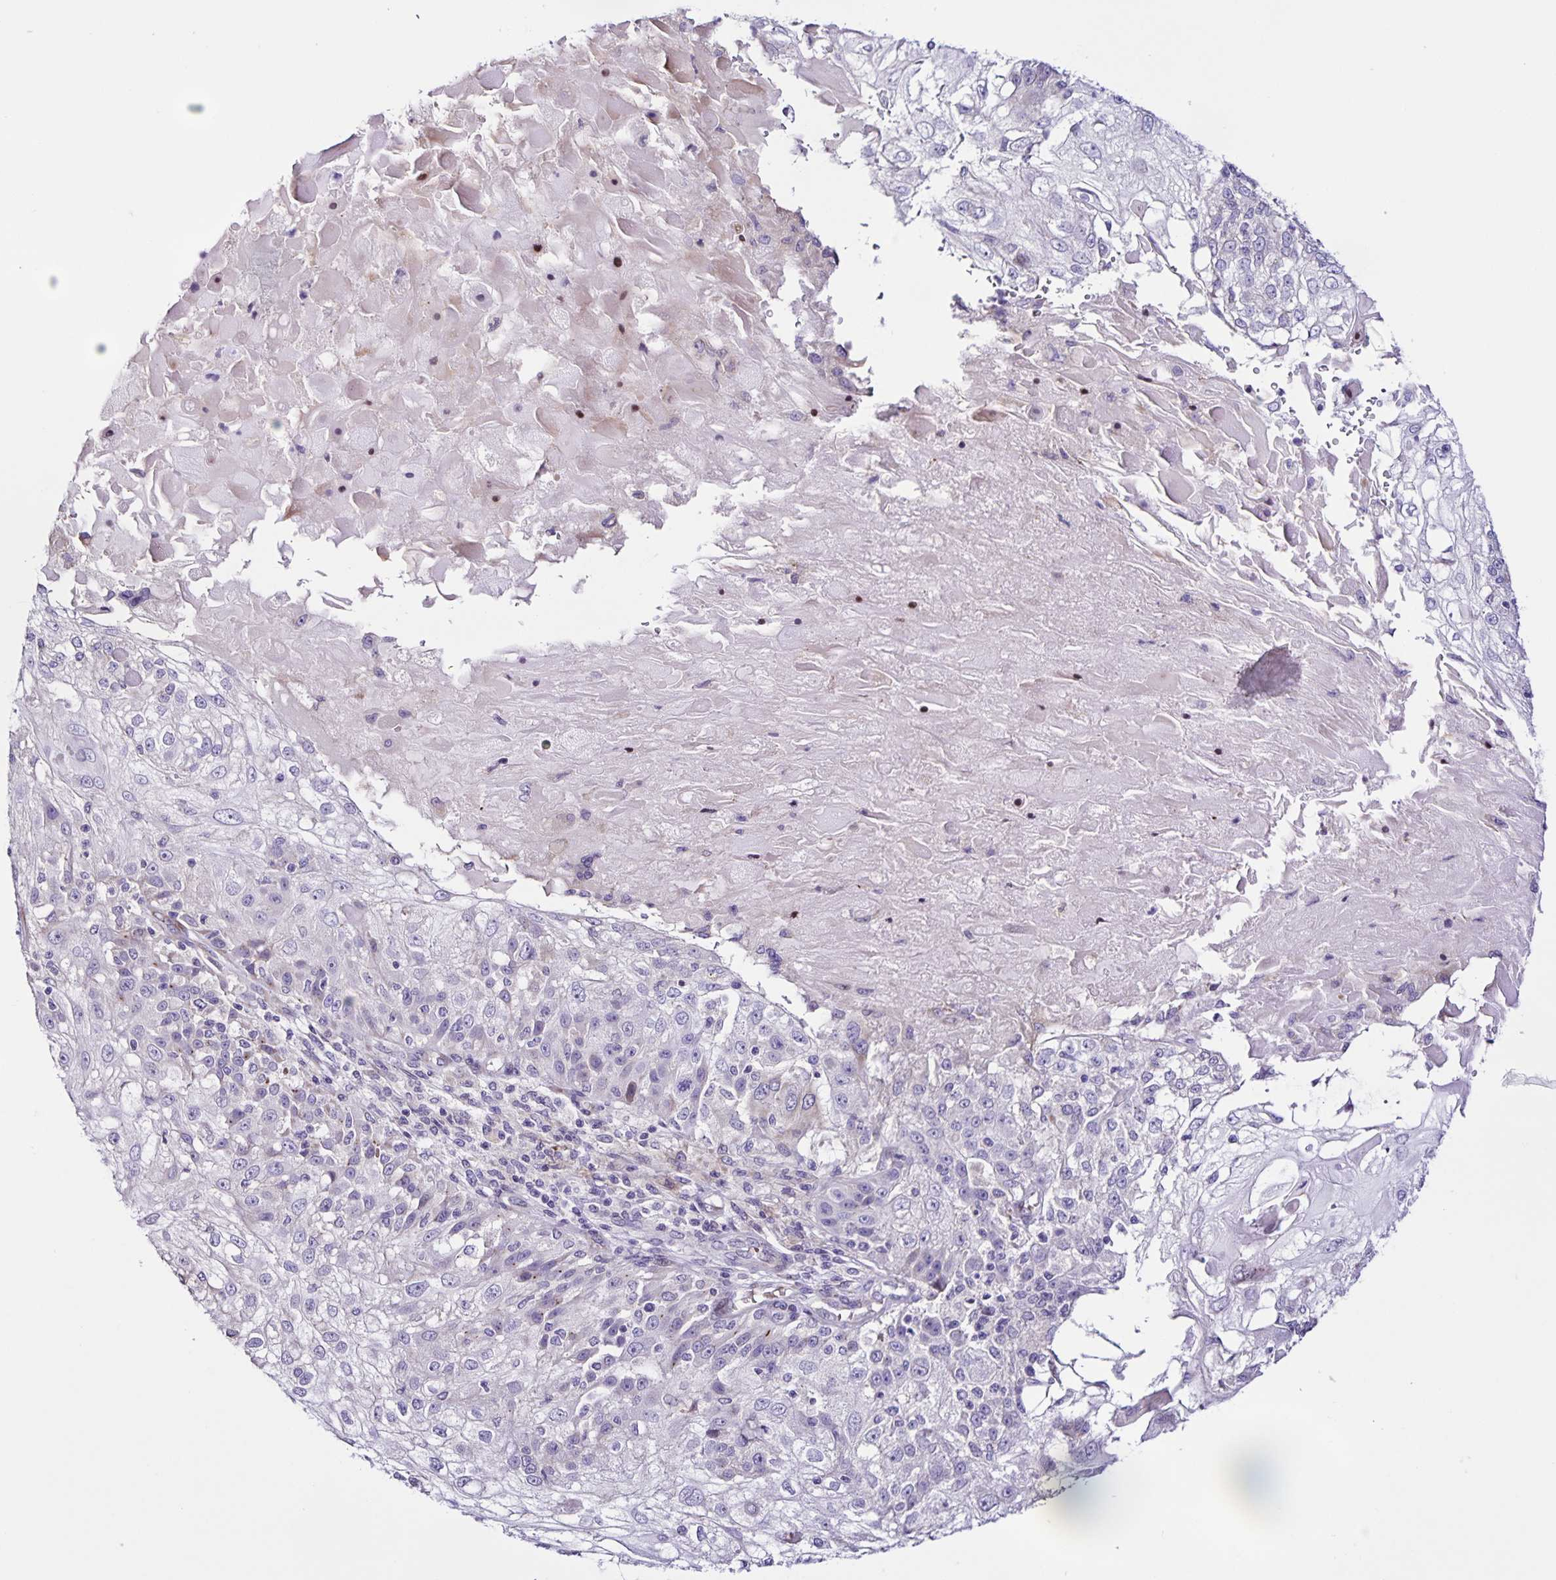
{"staining": {"intensity": "negative", "quantity": "none", "location": "none"}, "tissue": "skin cancer", "cell_type": "Tumor cells", "image_type": "cancer", "snomed": [{"axis": "morphology", "description": "Normal tissue, NOS"}, {"axis": "morphology", "description": "Squamous cell carcinoma, NOS"}, {"axis": "topography", "description": "Skin"}], "caption": "This is a micrograph of IHC staining of skin cancer (squamous cell carcinoma), which shows no expression in tumor cells. Brightfield microscopy of IHC stained with DAB (3,3'-diaminobenzidine) (brown) and hematoxylin (blue), captured at high magnification.", "gene": "RNFT2", "patient": {"sex": "female", "age": 83}}